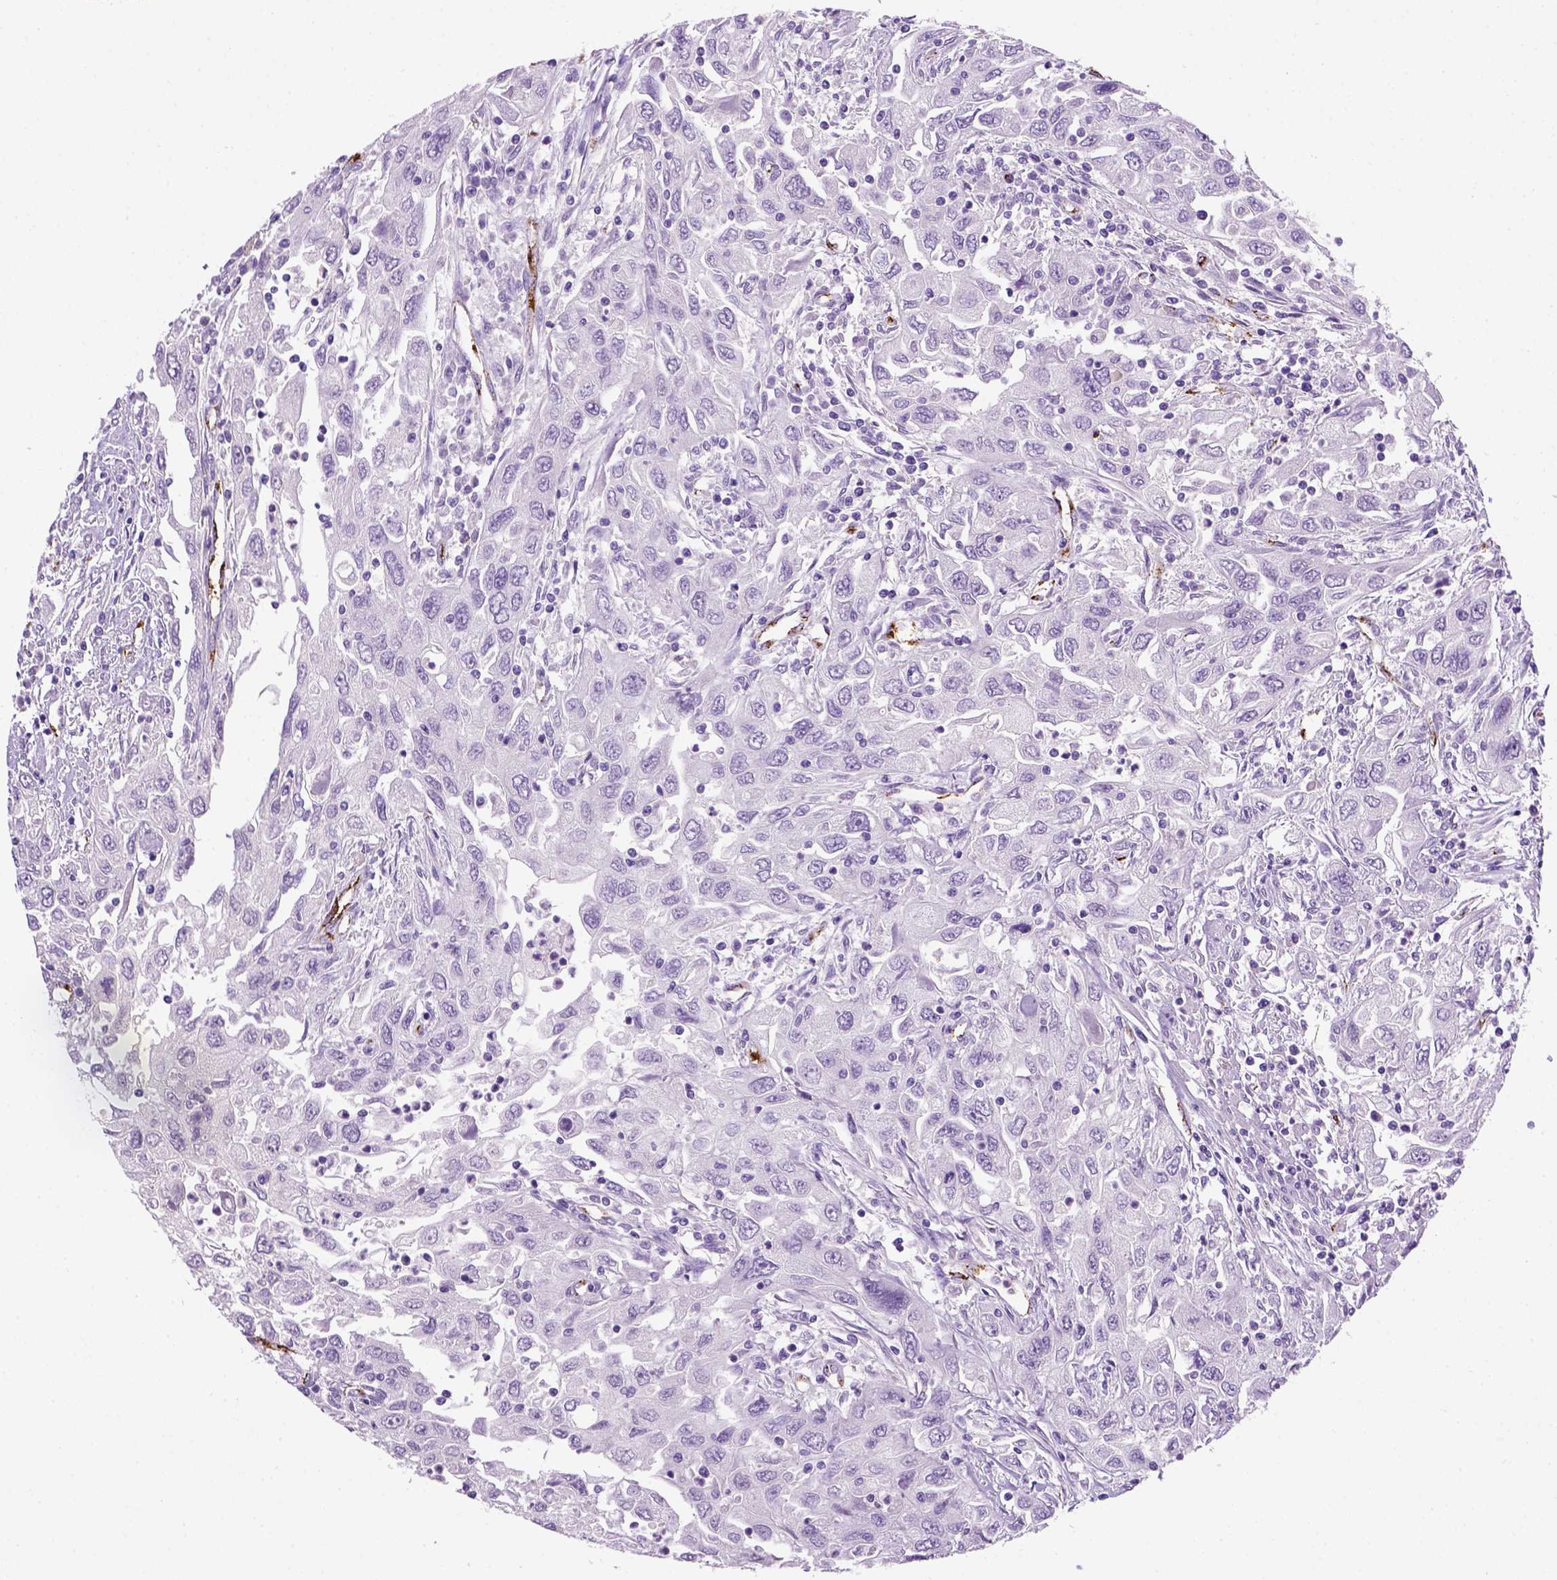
{"staining": {"intensity": "negative", "quantity": "none", "location": "none"}, "tissue": "urothelial cancer", "cell_type": "Tumor cells", "image_type": "cancer", "snomed": [{"axis": "morphology", "description": "Urothelial carcinoma, High grade"}, {"axis": "topography", "description": "Urinary bladder"}], "caption": "A histopathology image of human urothelial cancer is negative for staining in tumor cells.", "gene": "VWF", "patient": {"sex": "male", "age": 76}}